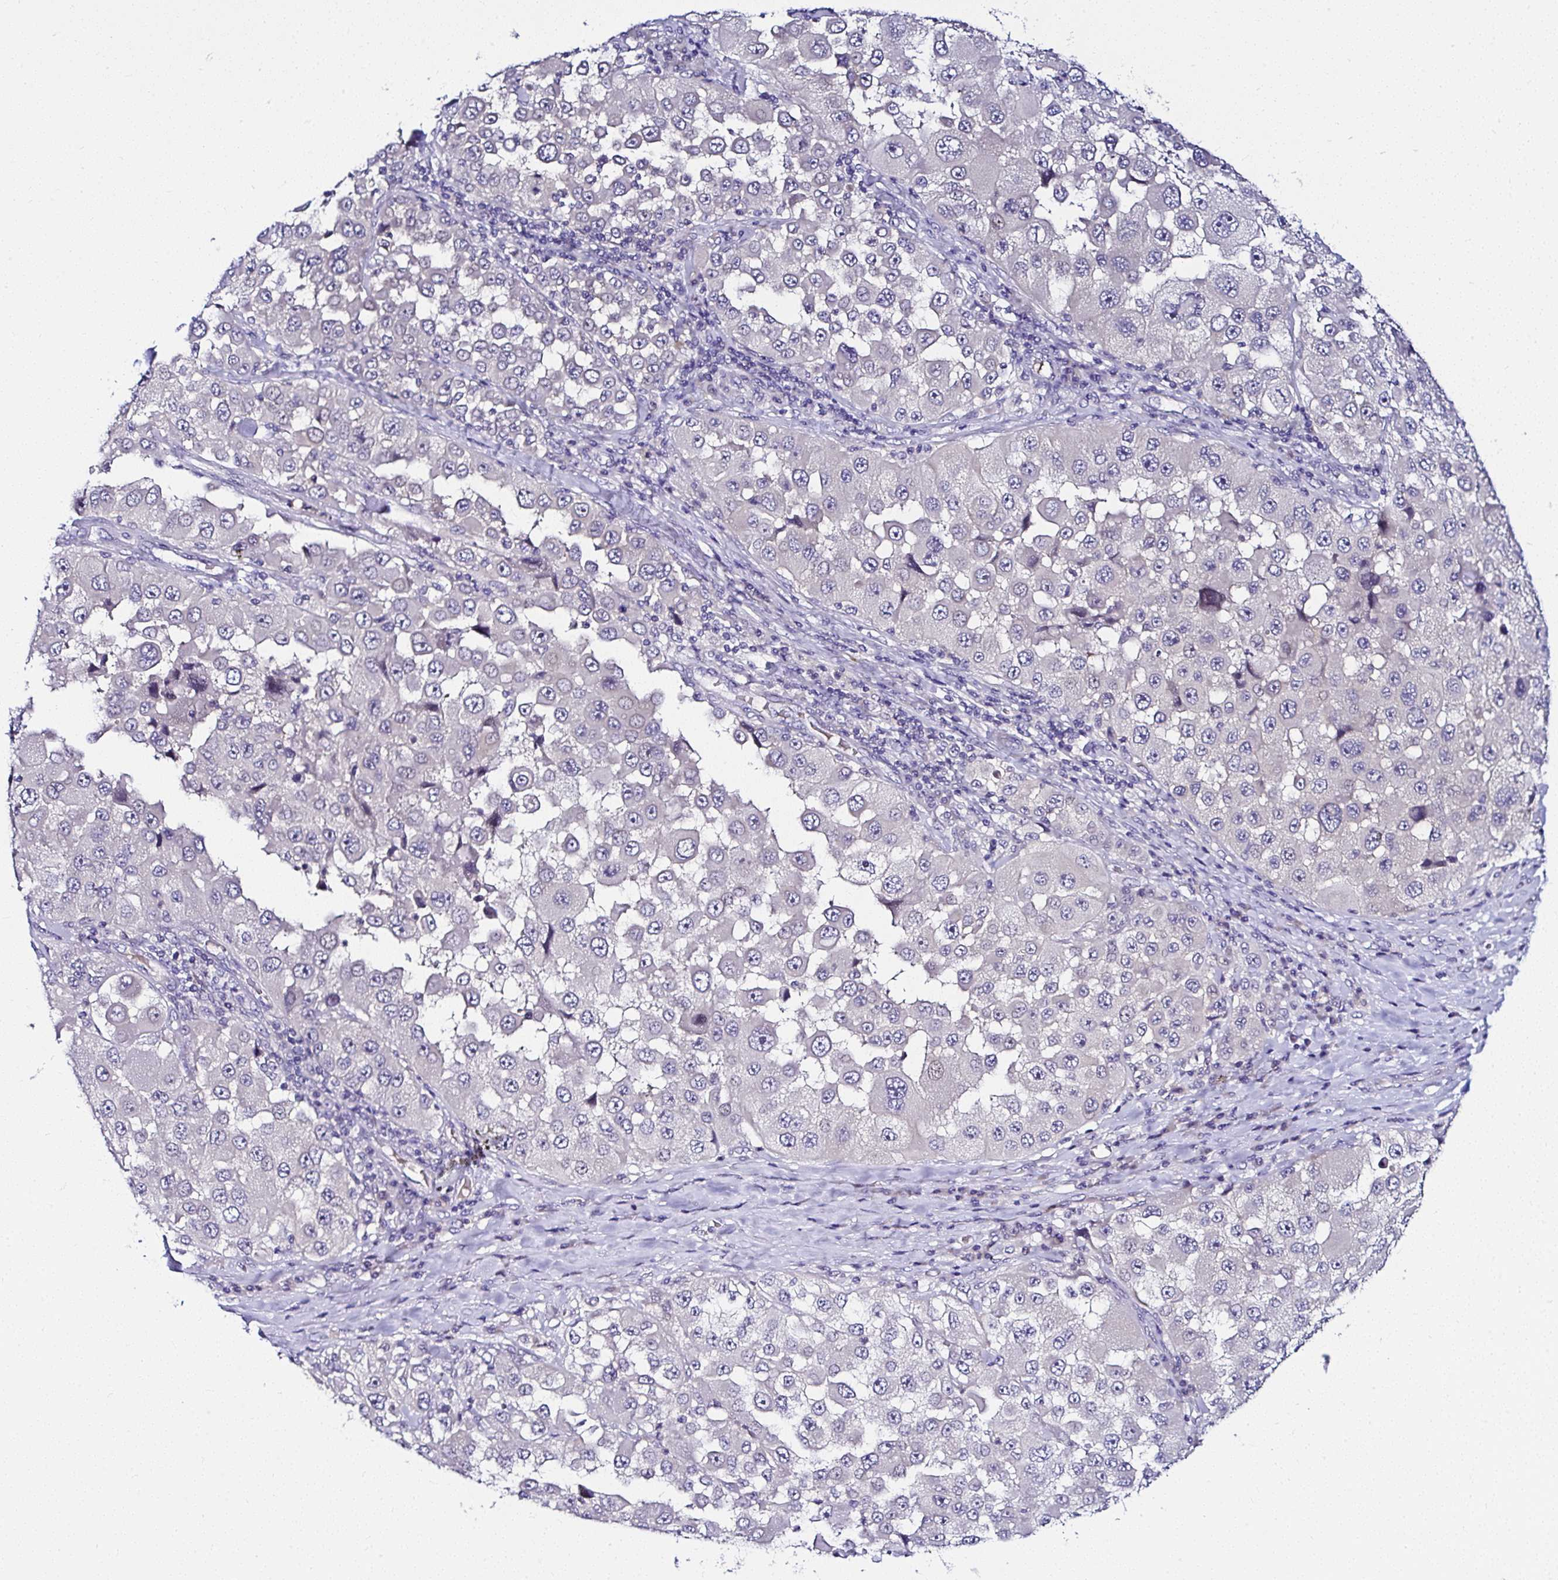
{"staining": {"intensity": "negative", "quantity": "none", "location": "none"}, "tissue": "melanoma", "cell_type": "Tumor cells", "image_type": "cancer", "snomed": [{"axis": "morphology", "description": "Malignant melanoma, Metastatic site"}, {"axis": "topography", "description": "Lymph node"}], "caption": "A micrograph of melanoma stained for a protein shows no brown staining in tumor cells.", "gene": "DEPDC5", "patient": {"sex": "male", "age": 62}}